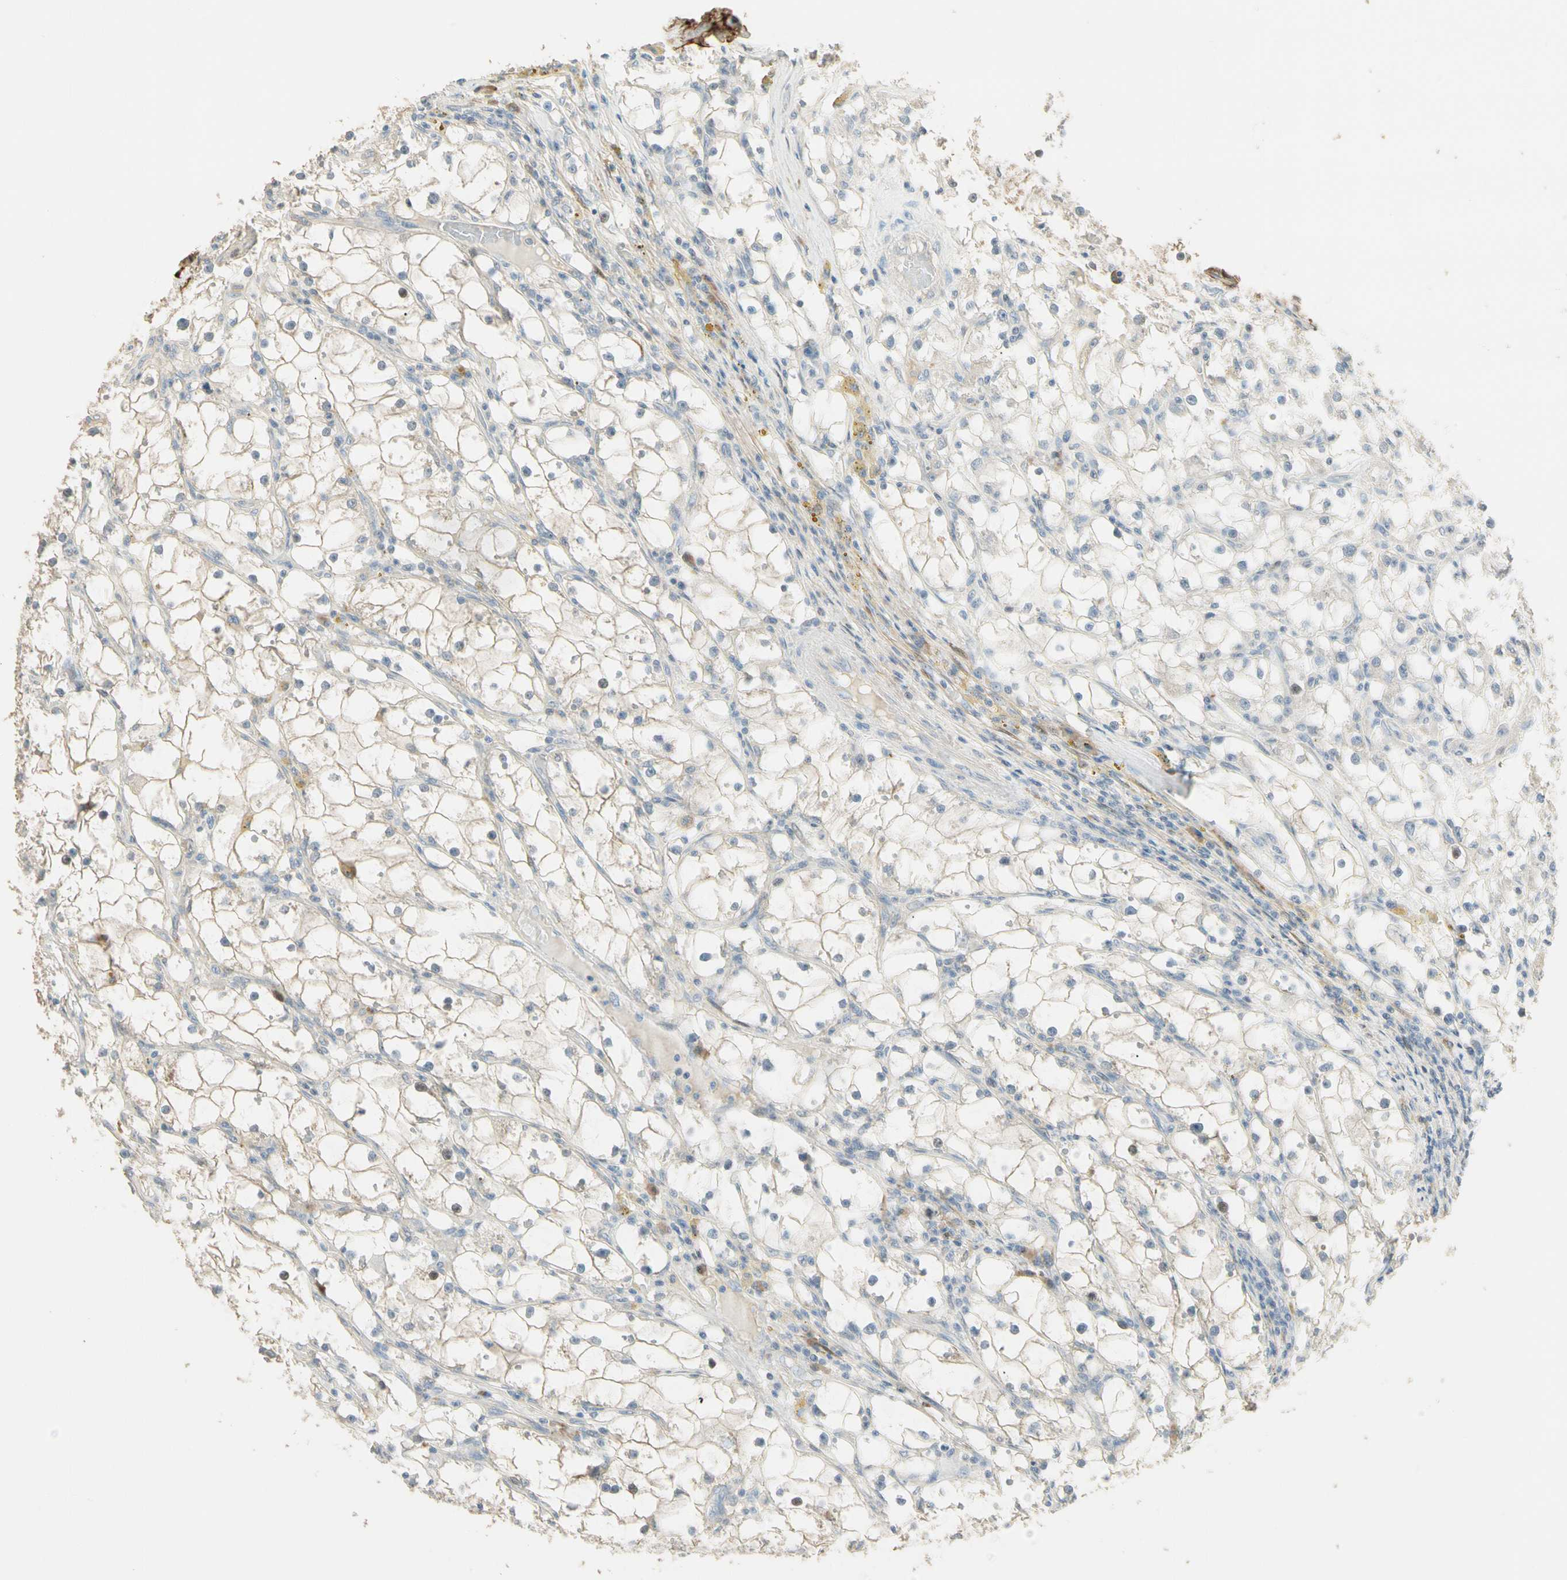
{"staining": {"intensity": "weak", "quantity": "<25%", "location": "cytoplasmic/membranous"}, "tissue": "renal cancer", "cell_type": "Tumor cells", "image_type": "cancer", "snomed": [{"axis": "morphology", "description": "Adenocarcinoma, NOS"}, {"axis": "topography", "description": "Kidney"}], "caption": "Immunohistochemical staining of human adenocarcinoma (renal) shows no significant staining in tumor cells. Brightfield microscopy of immunohistochemistry (IHC) stained with DAB (brown) and hematoxylin (blue), captured at high magnification.", "gene": "GNE", "patient": {"sex": "male", "age": 56}}